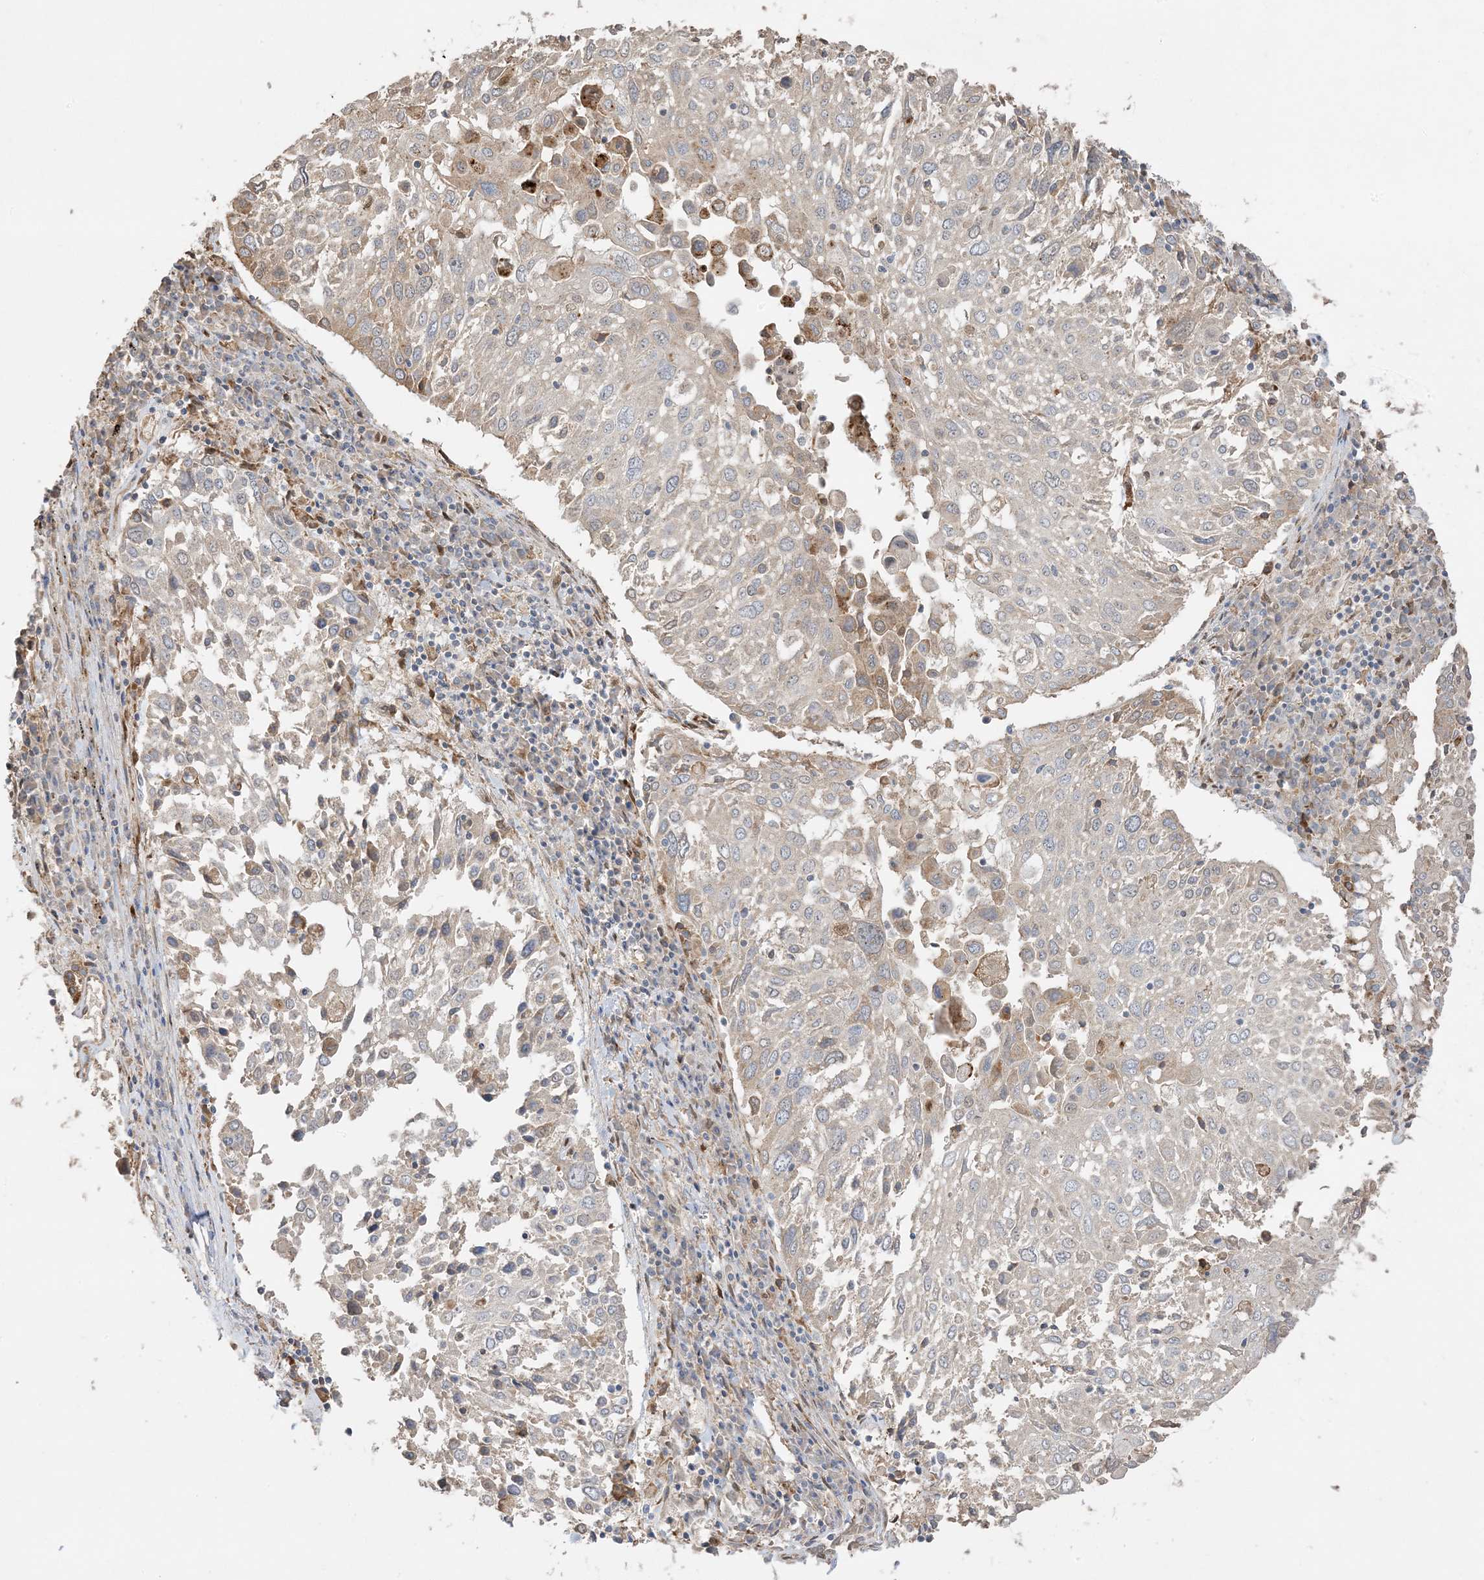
{"staining": {"intensity": "negative", "quantity": "none", "location": "none"}, "tissue": "lung cancer", "cell_type": "Tumor cells", "image_type": "cancer", "snomed": [{"axis": "morphology", "description": "Squamous cell carcinoma, NOS"}, {"axis": "topography", "description": "Lung"}], "caption": "IHC image of lung squamous cell carcinoma stained for a protein (brown), which exhibits no positivity in tumor cells.", "gene": "ZBTB41", "patient": {"sex": "male", "age": 65}}